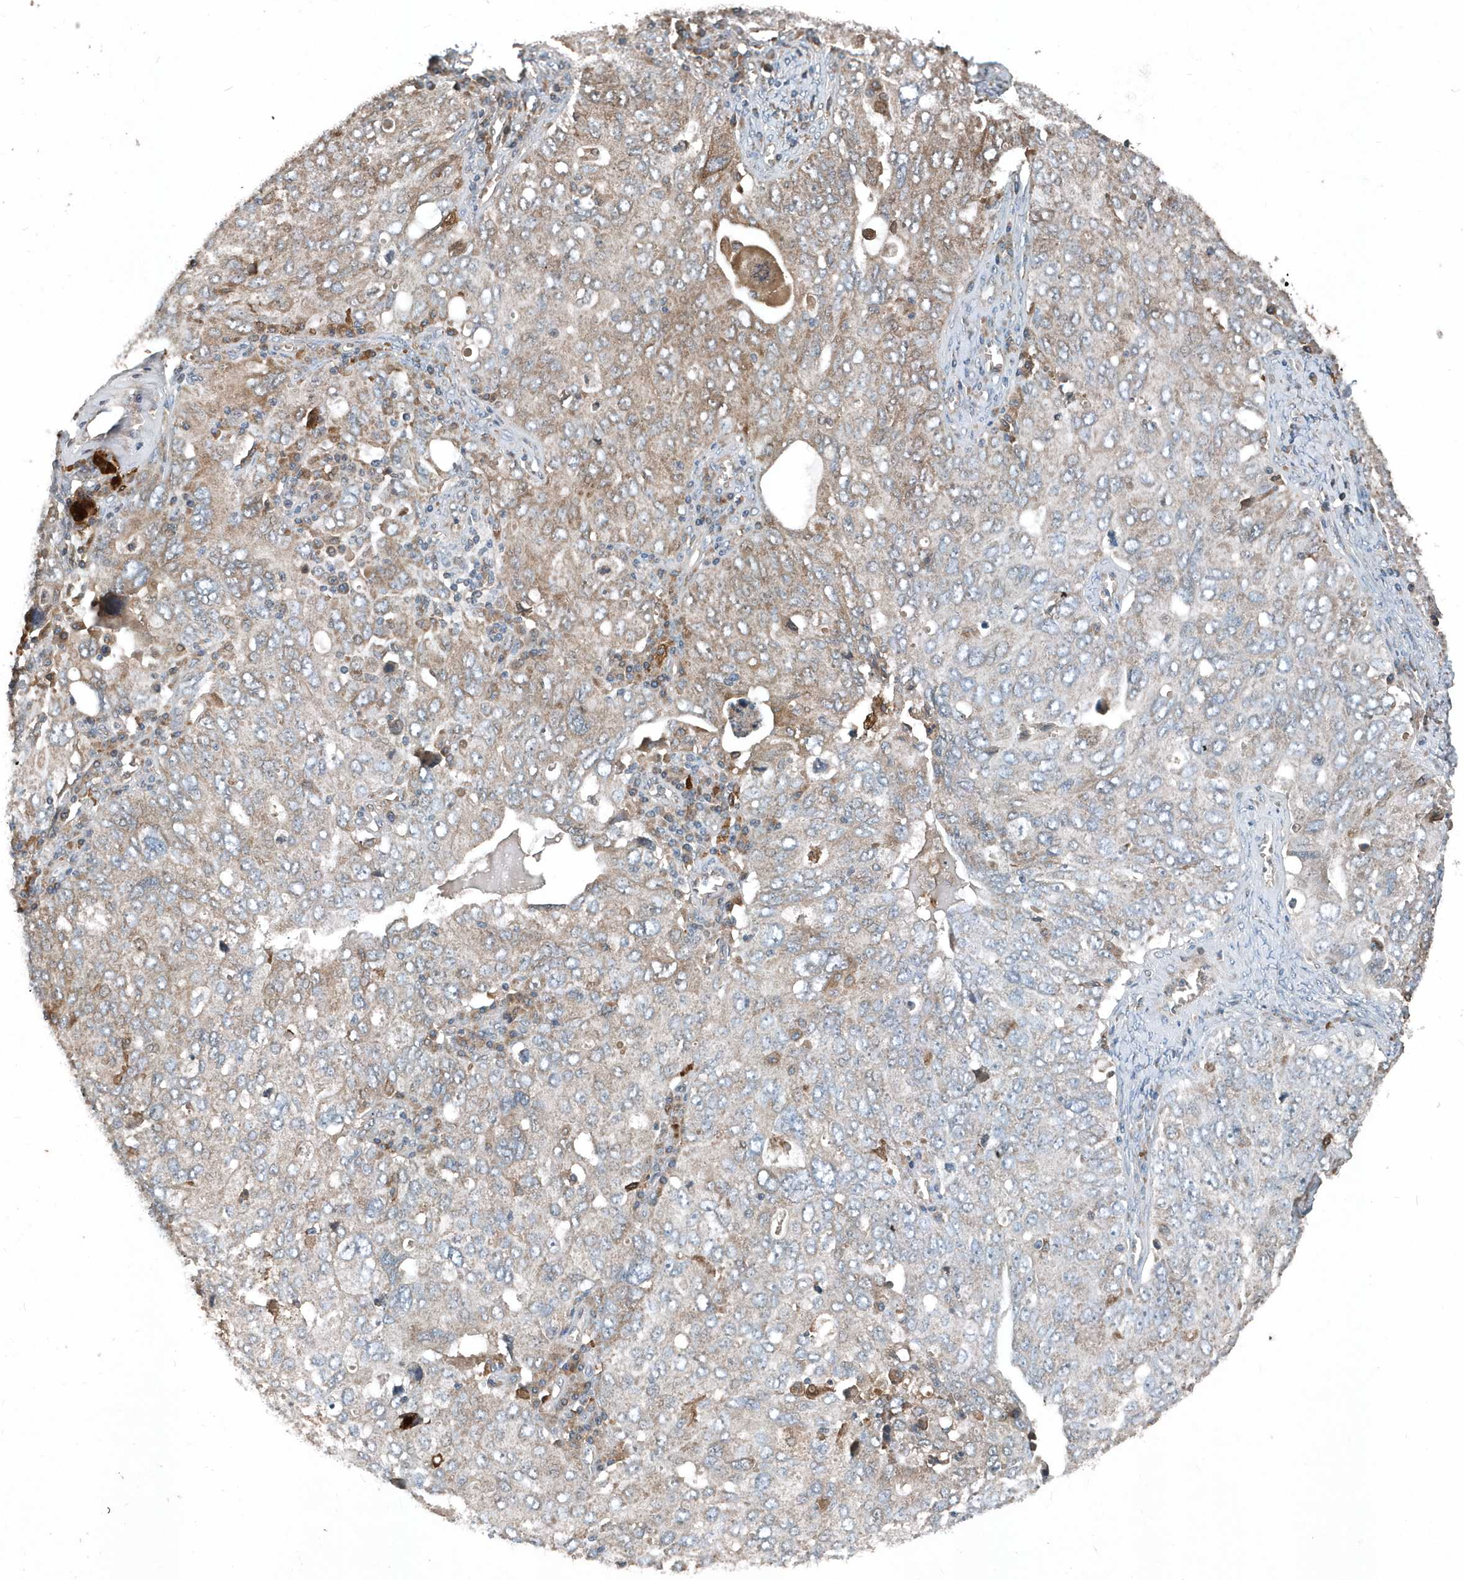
{"staining": {"intensity": "moderate", "quantity": "<25%", "location": "cytoplasmic/membranous"}, "tissue": "ovarian cancer", "cell_type": "Tumor cells", "image_type": "cancer", "snomed": [{"axis": "morphology", "description": "Carcinoma, endometroid"}, {"axis": "topography", "description": "Ovary"}], "caption": "This is a micrograph of immunohistochemistry (IHC) staining of endometroid carcinoma (ovarian), which shows moderate positivity in the cytoplasmic/membranous of tumor cells.", "gene": "SCFD2", "patient": {"sex": "female", "age": 62}}